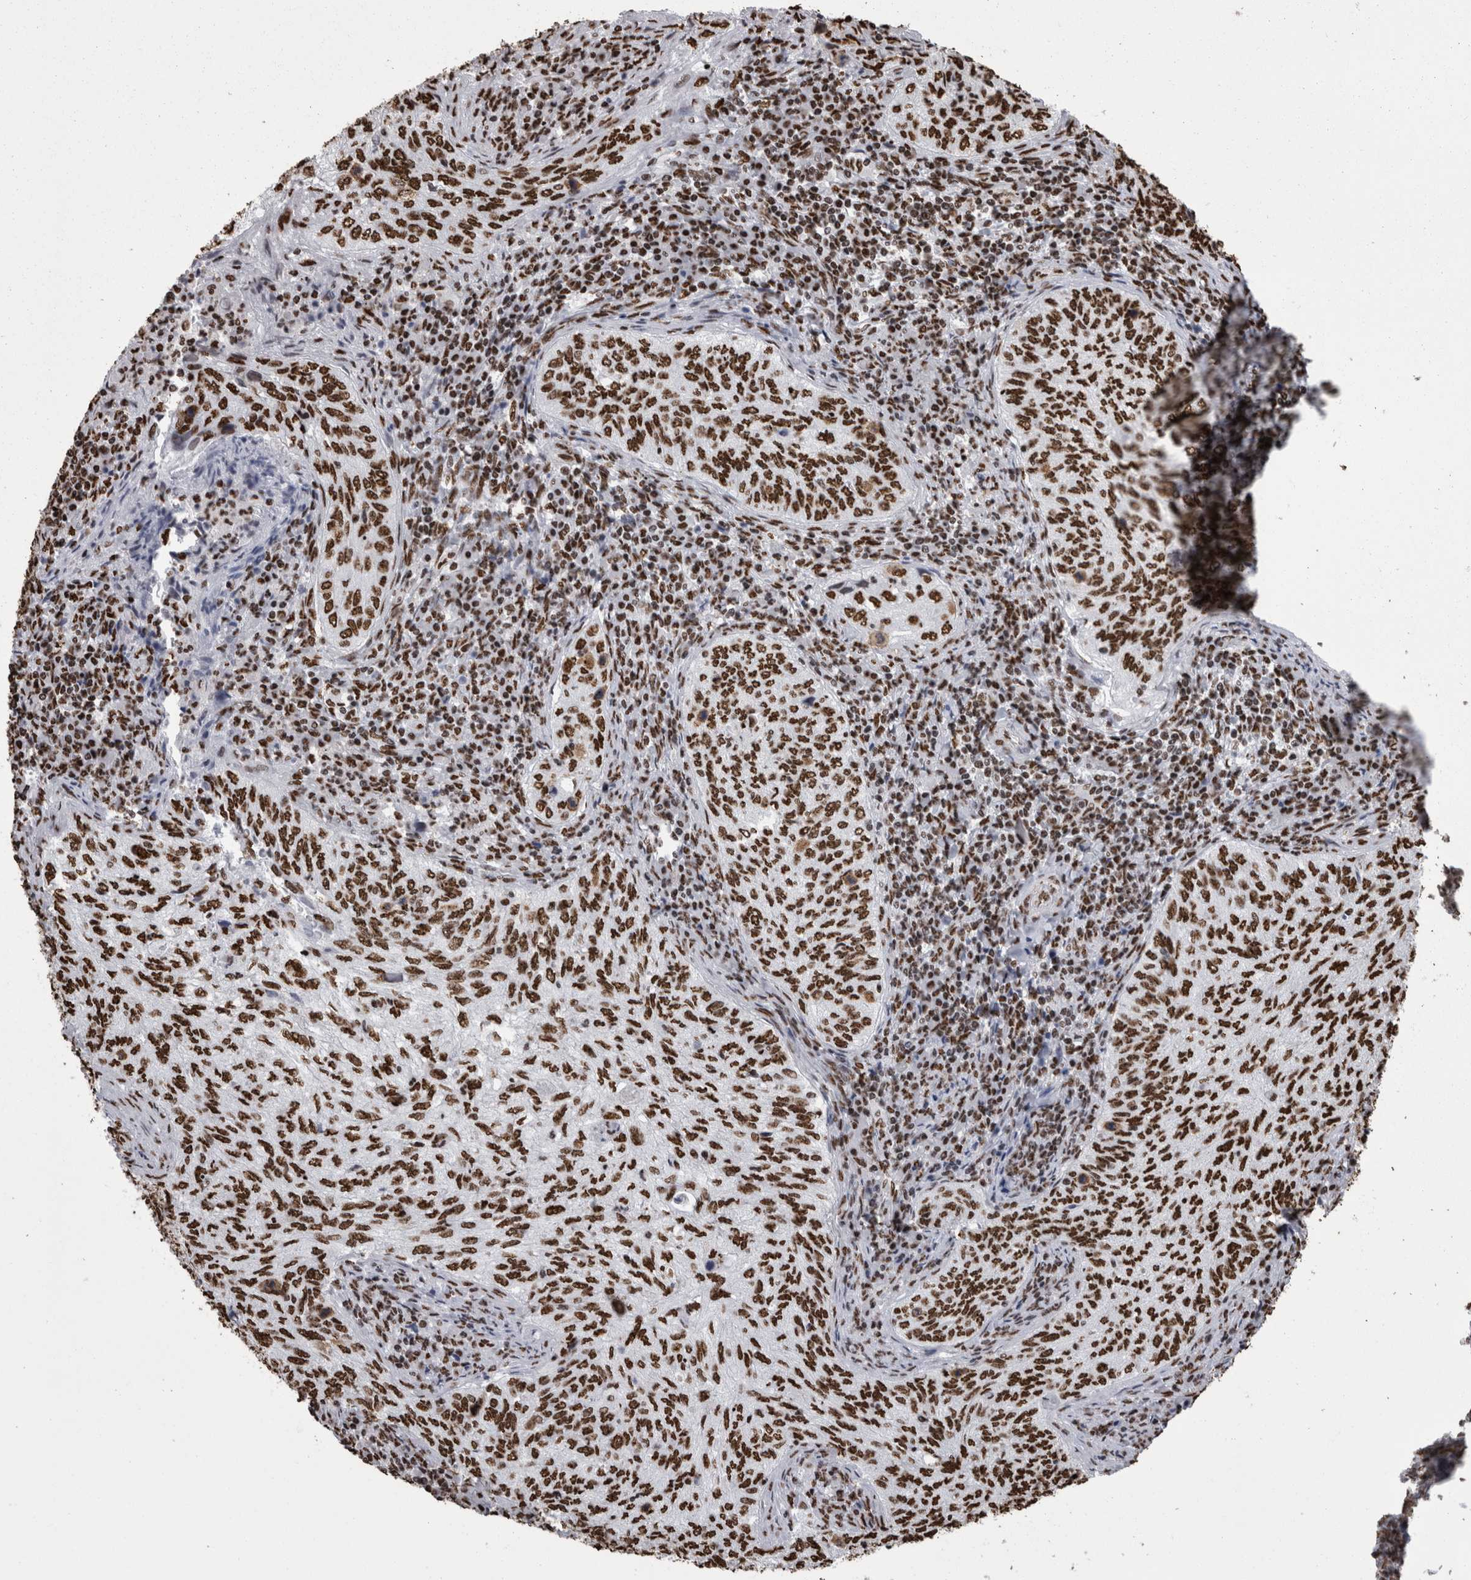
{"staining": {"intensity": "strong", "quantity": ">75%", "location": "nuclear"}, "tissue": "cervical cancer", "cell_type": "Tumor cells", "image_type": "cancer", "snomed": [{"axis": "morphology", "description": "Squamous cell carcinoma, NOS"}, {"axis": "topography", "description": "Cervix"}], "caption": "Immunohistochemical staining of cervical cancer displays high levels of strong nuclear protein staining in approximately >75% of tumor cells.", "gene": "HNRNPM", "patient": {"sex": "female", "age": 30}}